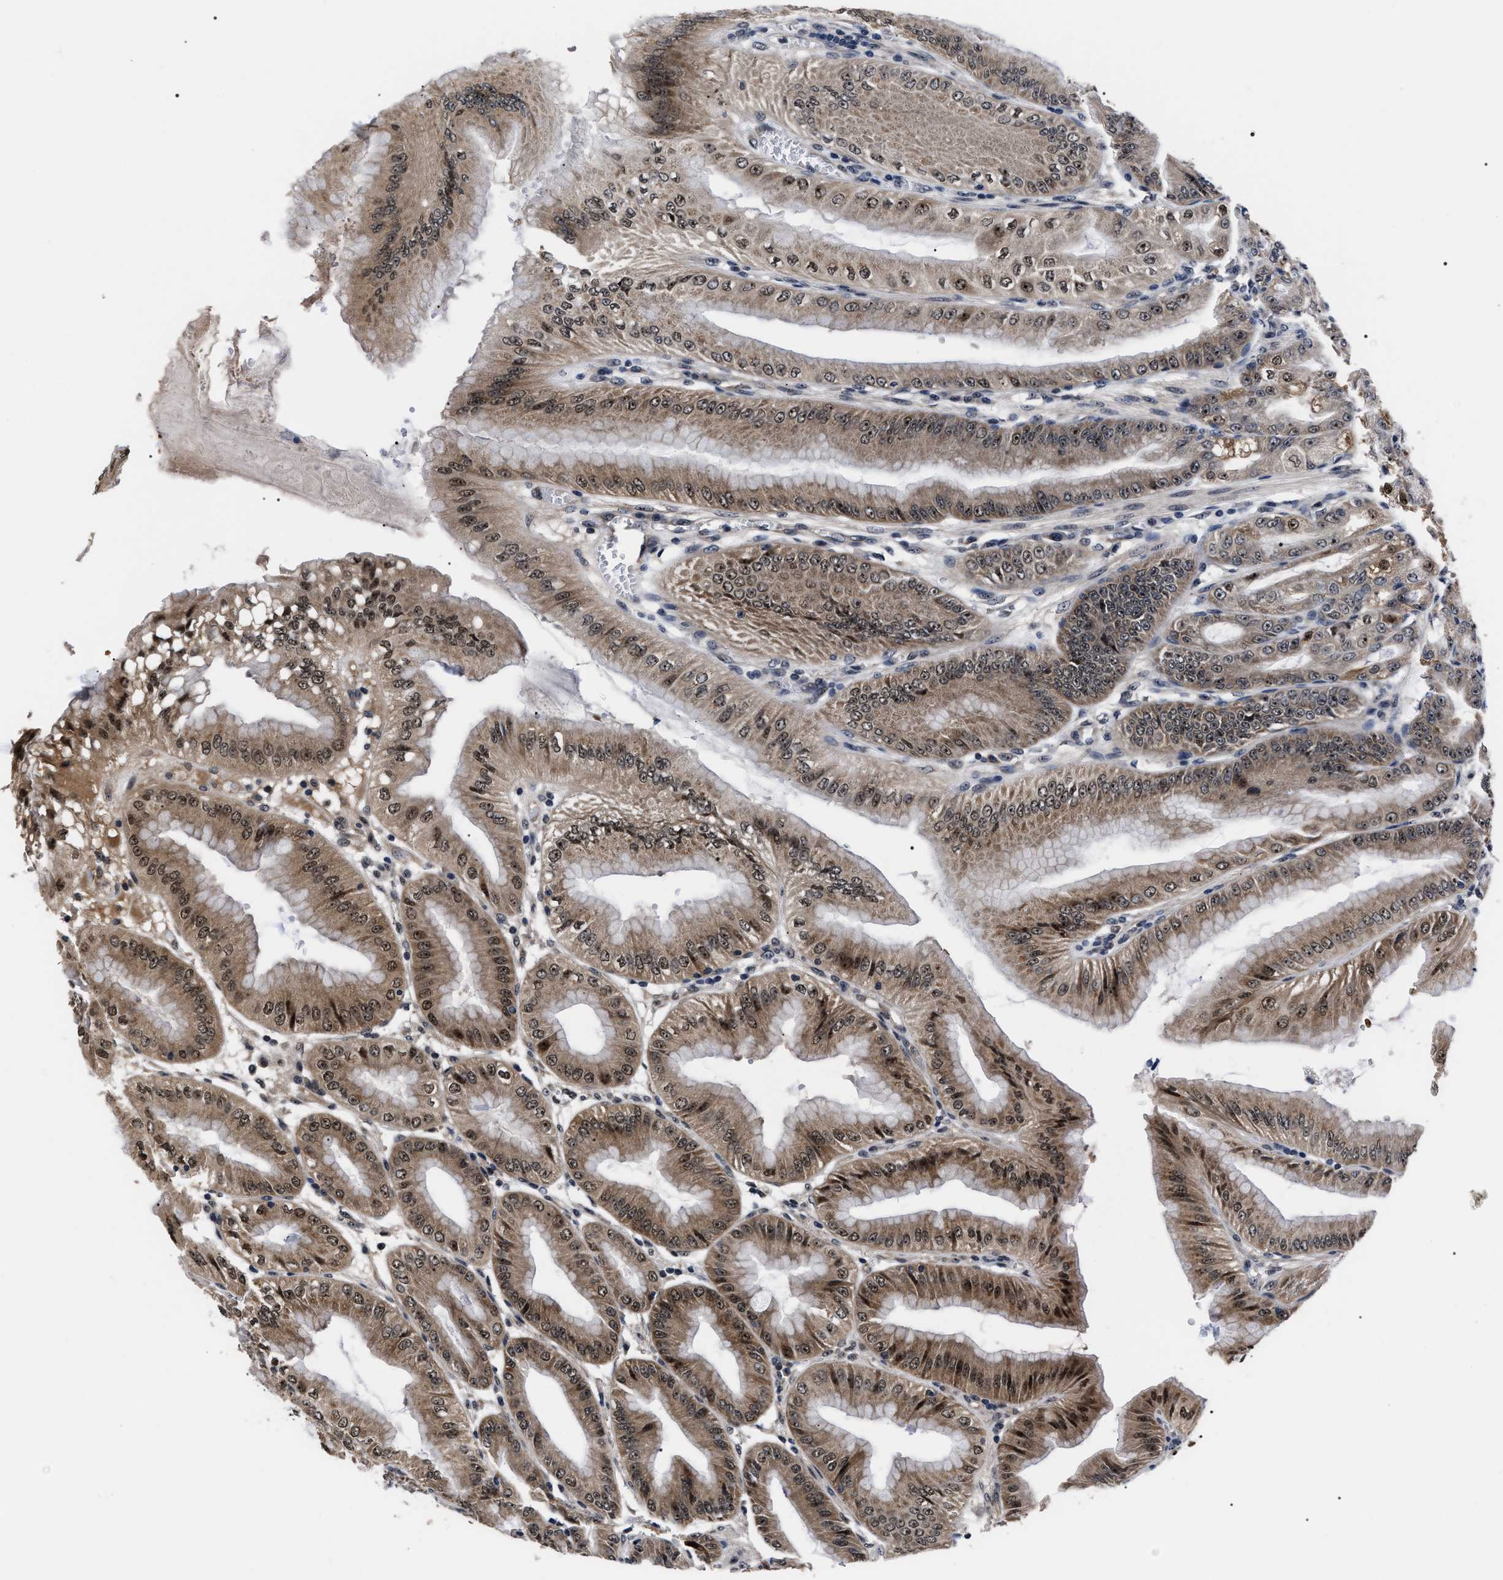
{"staining": {"intensity": "strong", "quantity": ">75%", "location": "cytoplasmic/membranous,nuclear"}, "tissue": "stomach", "cell_type": "Glandular cells", "image_type": "normal", "snomed": [{"axis": "morphology", "description": "Normal tissue, NOS"}, {"axis": "topography", "description": "Stomach, lower"}], "caption": "Protein expression analysis of normal human stomach reveals strong cytoplasmic/membranous,nuclear positivity in approximately >75% of glandular cells.", "gene": "CSNK2A1", "patient": {"sex": "male", "age": 71}}